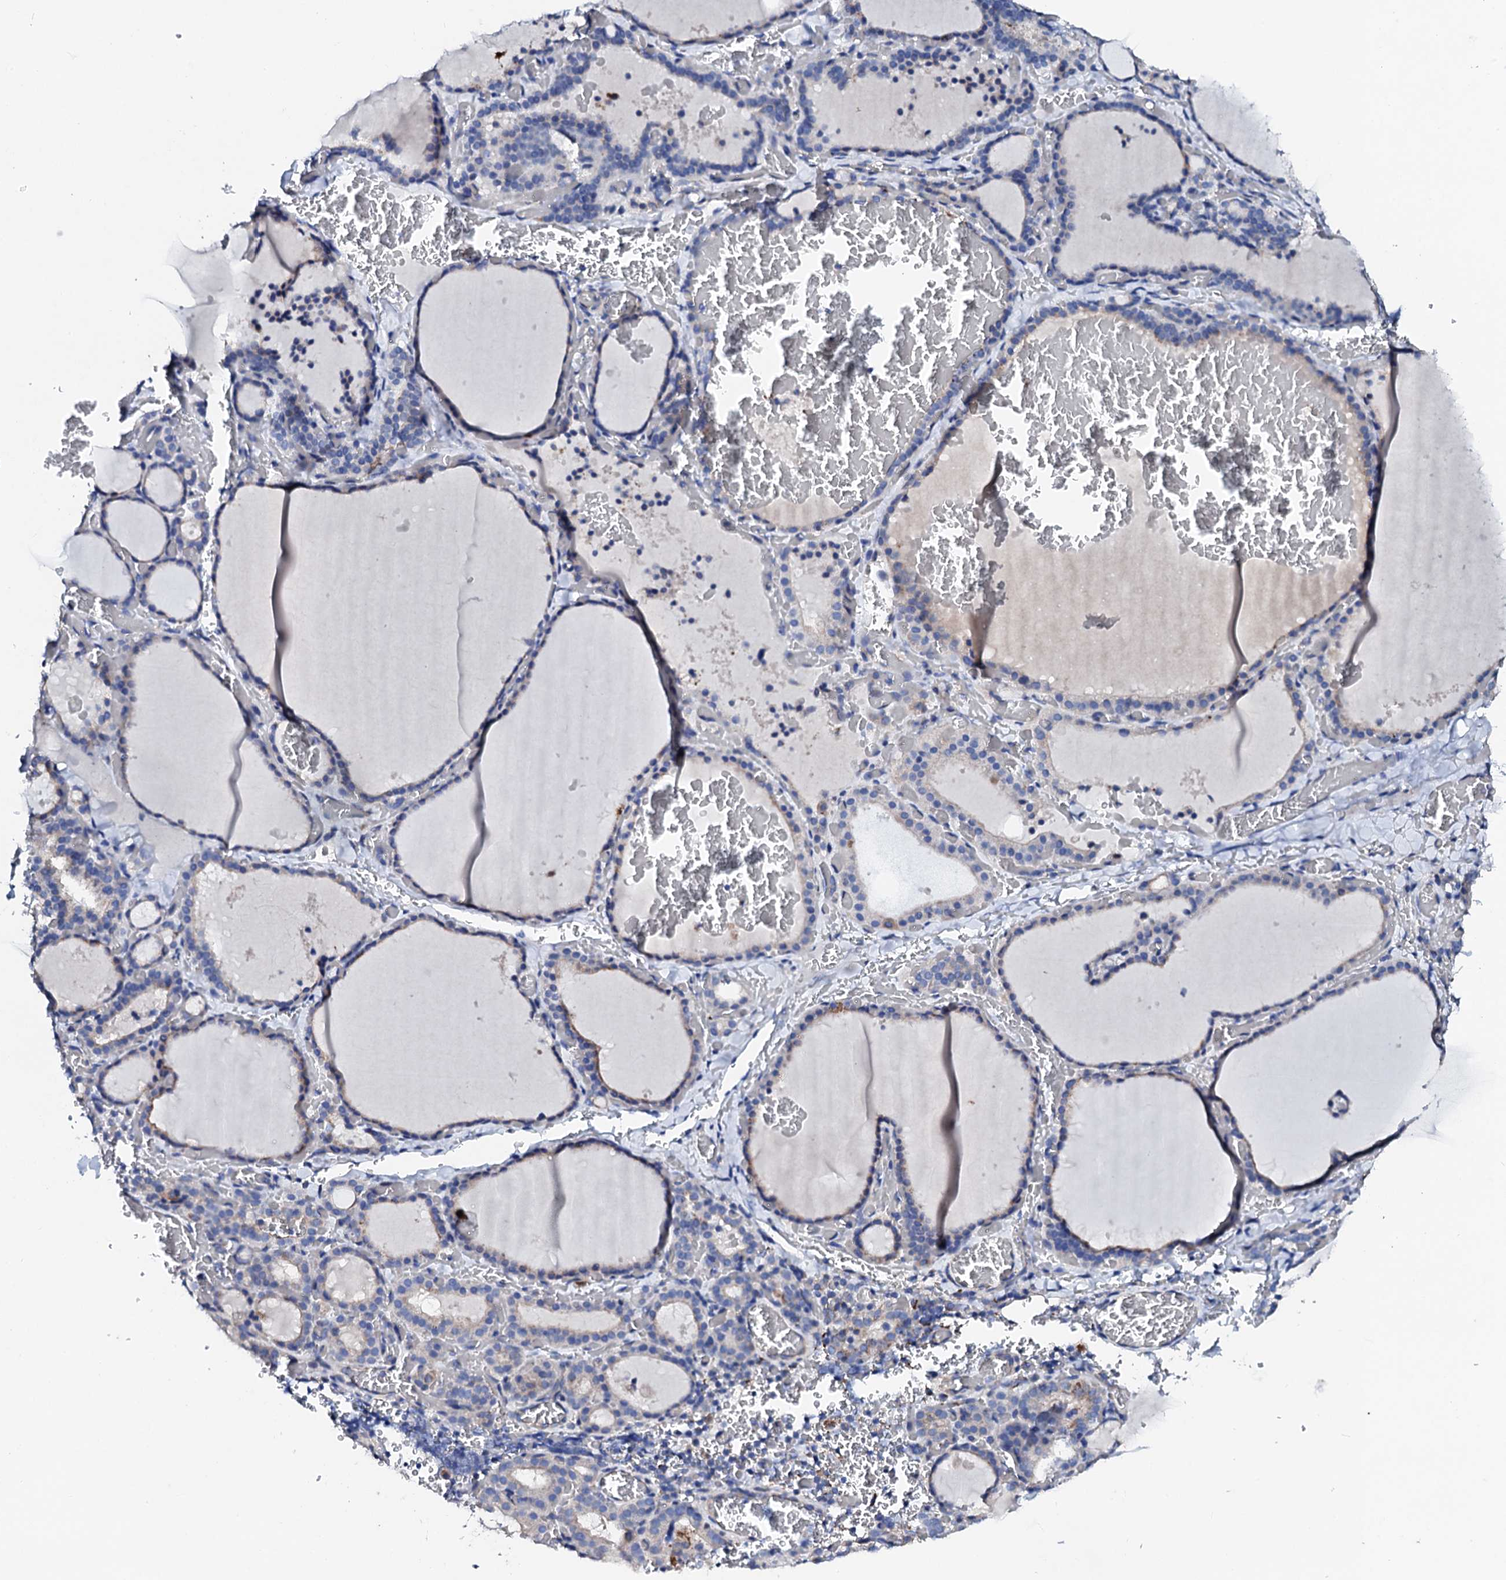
{"staining": {"intensity": "negative", "quantity": "none", "location": "none"}, "tissue": "thyroid gland", "cell_type": "Glandular cells", "image_type": "normal", "snomed": [{"axis": "morphology", "description": "Normal tissue, NOS"}, {"axis": "topography", "description": "Thyroid gland"}], "caption": "This is a micrograph of immunohistochemistry staining of unremarkable thyroid gland, which shows no positivity in glandular cells.", "gene": "KLHL32", "patient": {"sex": "female", "age": 39}}